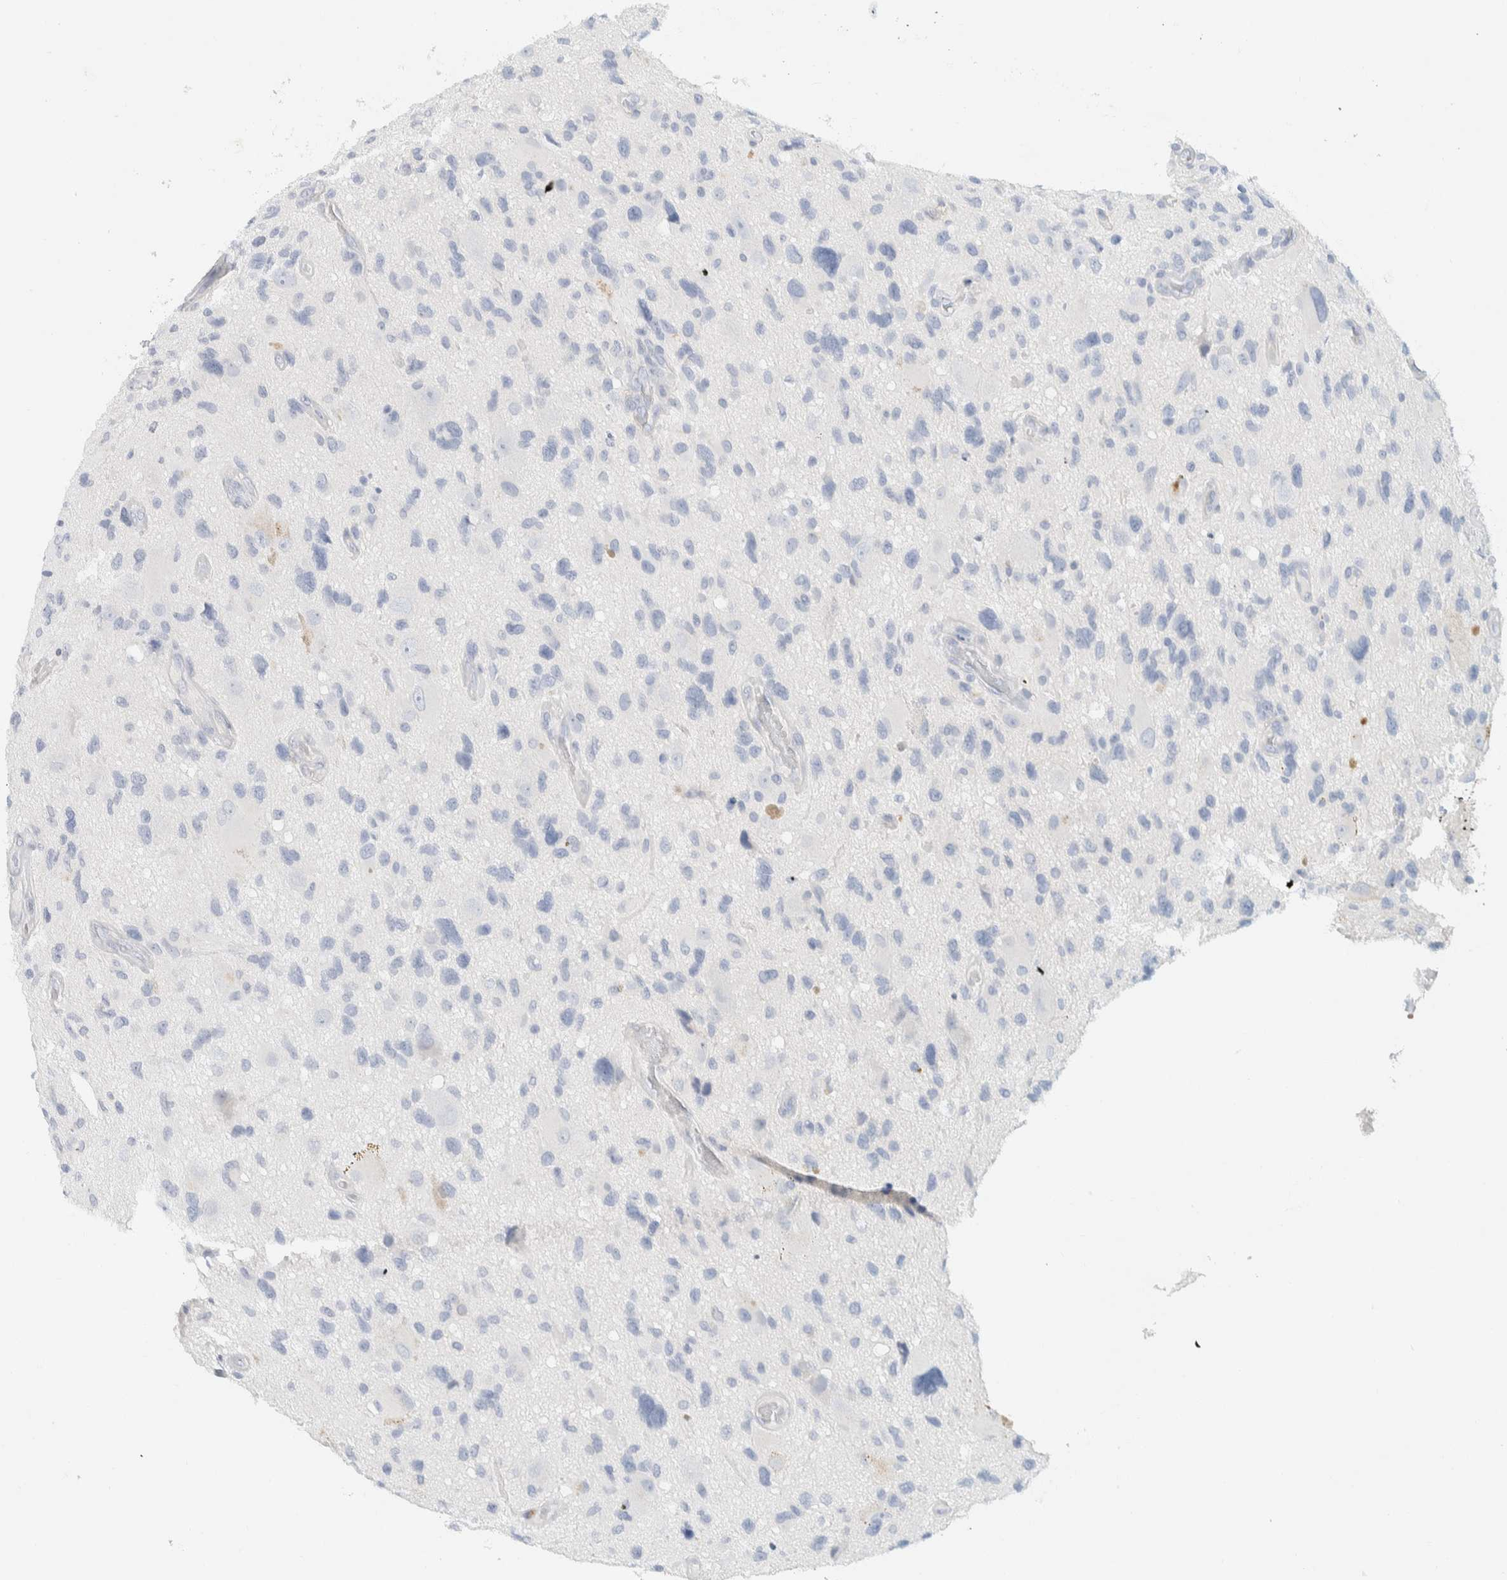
{"staining": {"intensity": "negative", "quantity": "none", "location": "none"}, "tissue": "glioma", "cell_type": "Tumor cells", "image_type": "cancer", "snomed": [{"axis": "morphology", "description": "Glioma, malignant, High grade"}, {"axis": "topography", "description": "Brain"}], "caption": "A micrograph of high-grade glioma (malignant) stained for a protein exhibits no brown staining in tumor cells.", "gene": "ALOX12B", "patient": {"sex": "male", "age": 33}}